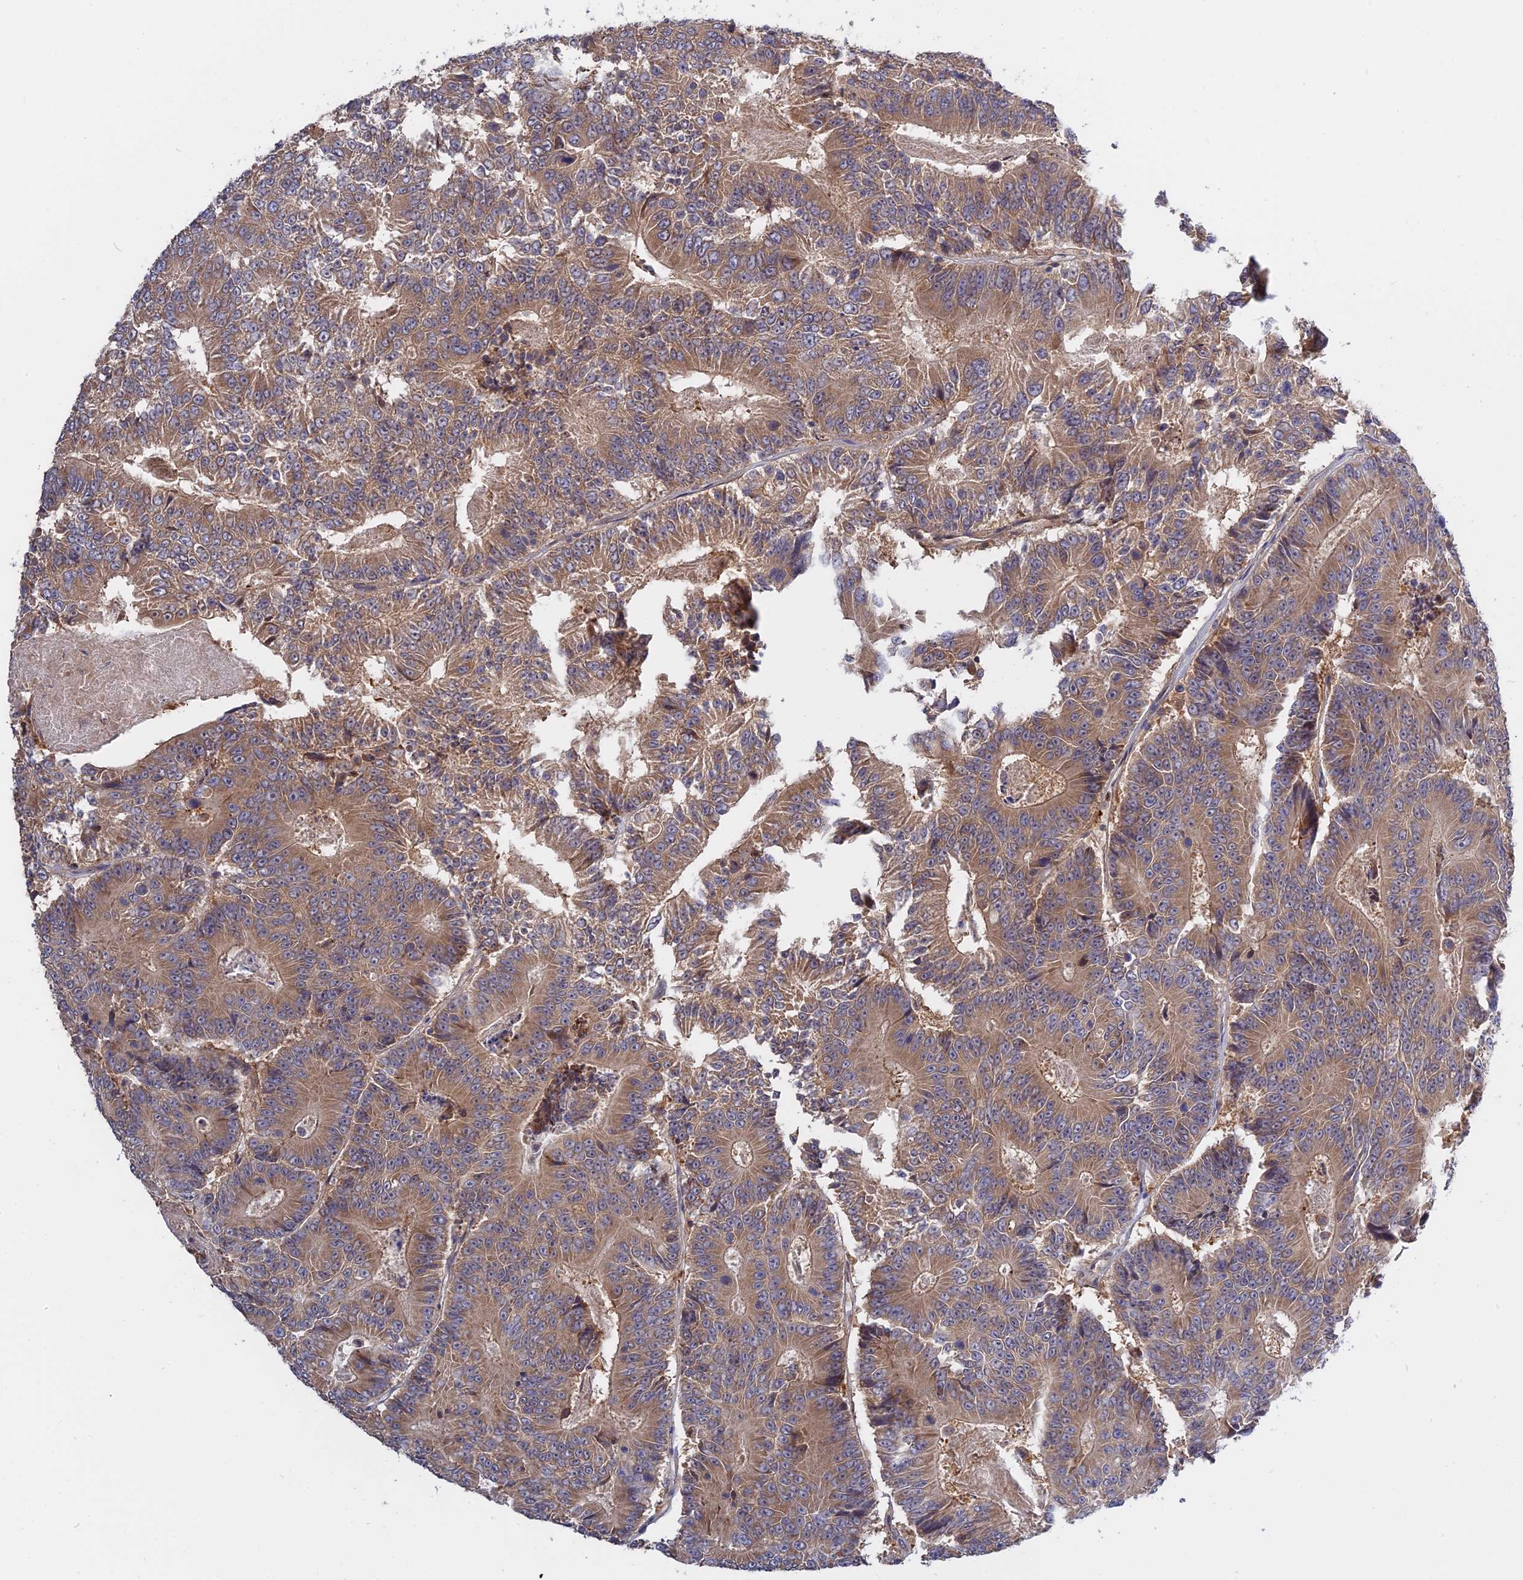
{"staining": {"intensity": "moderate", "quantity": ">75%", "location": "cytoplasmic/membranous"}, "tissue": "colorectal cancer", "cell_type": "Tumor cells", "image_type": "cancer", "snomed": [{"axis": "morphology", "description": "Adenocarcinoma, NOS"}, {"axis": "topography", "description": "Colon"}], "caption": "High-power microscopy captured an immunohistochemistry (IHC) image of adenocarcinoma (colorectal), revealing moderate cytoplasmic/membranous expression in approximately >75% of tumor cells.", "gene": "IL21R", "patient": {"sex": "male", "age": 83}}